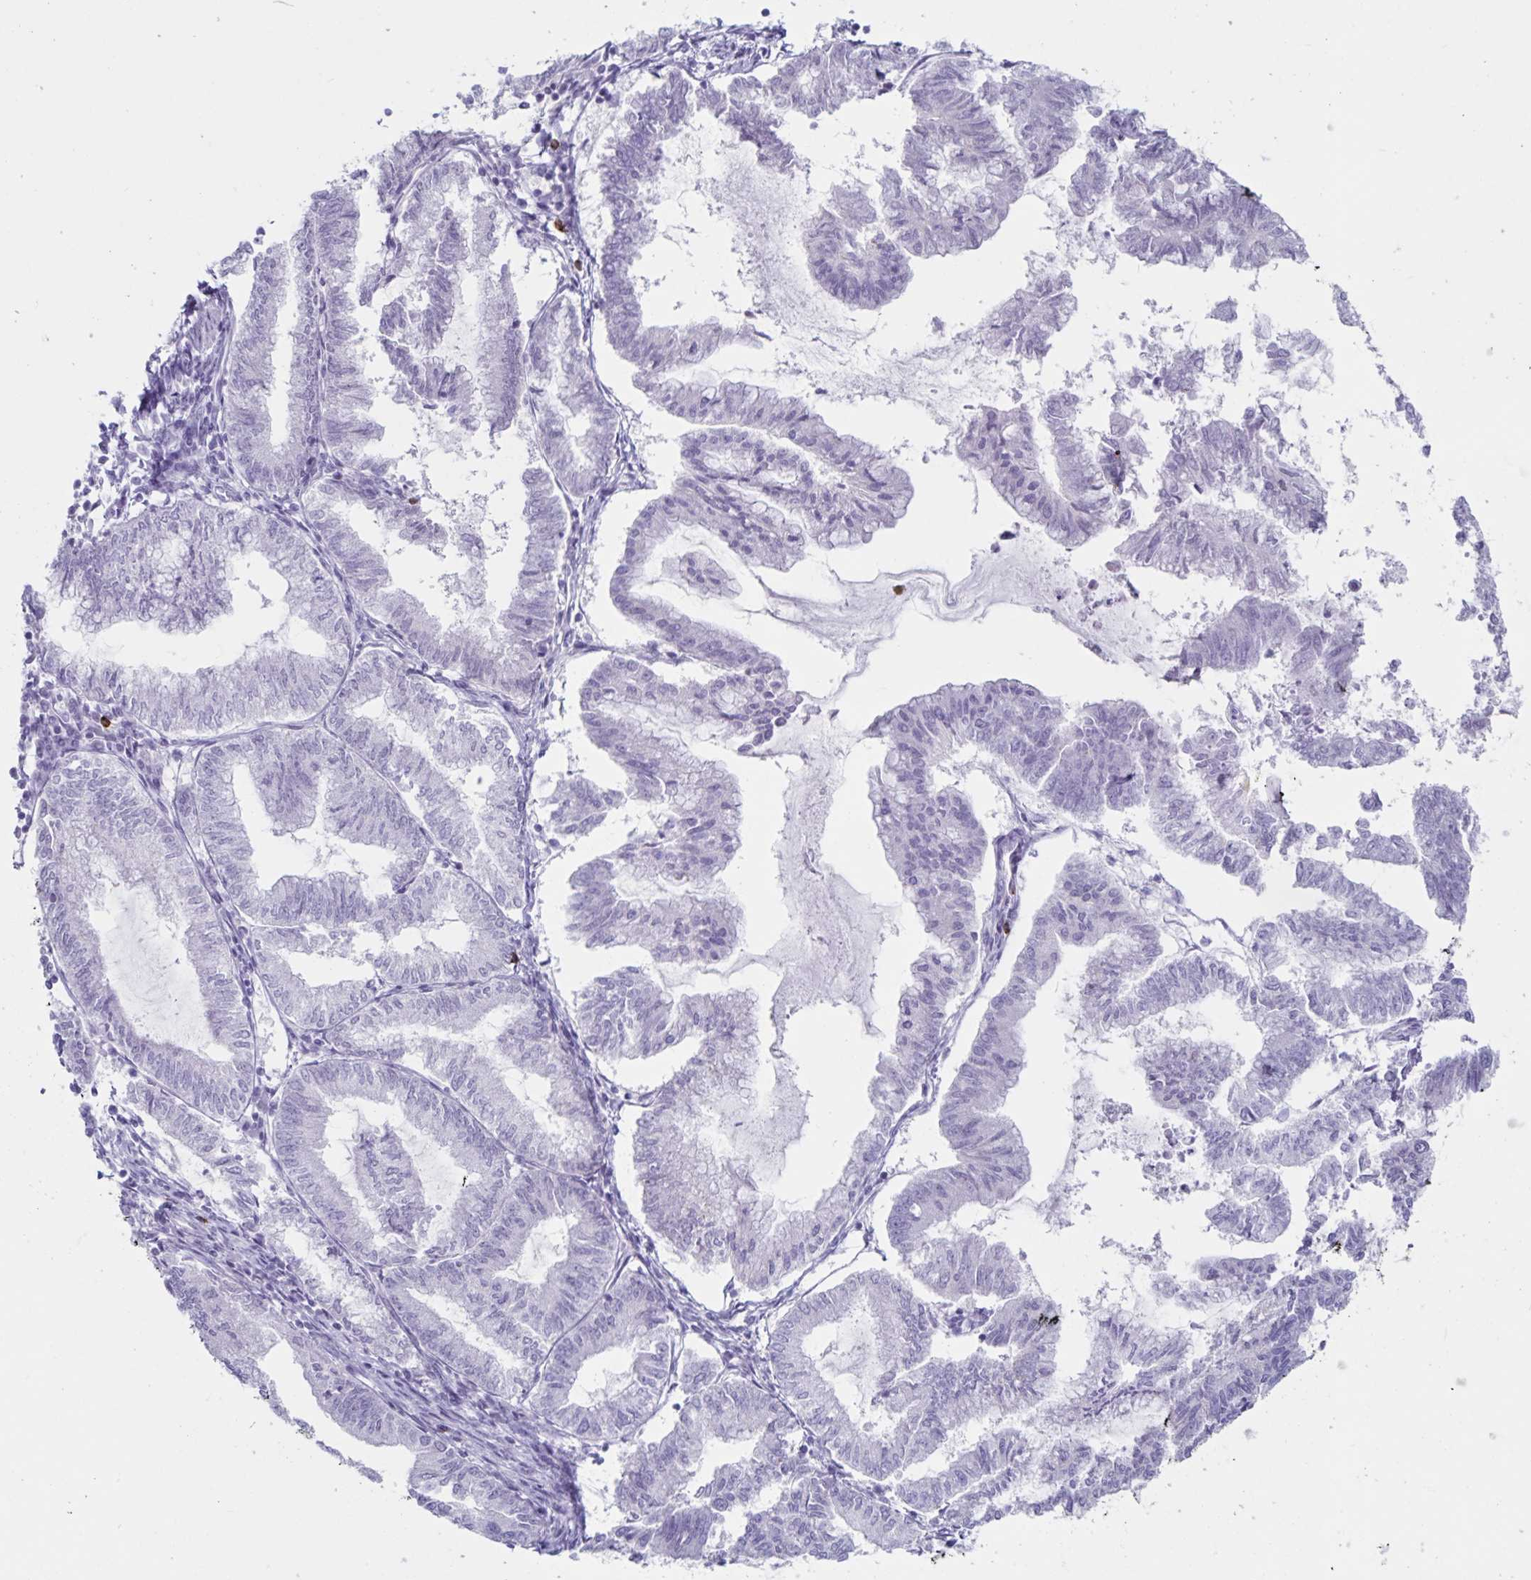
{"staining": {"intensity": "negative", "quantity": "none", "location": "none"}, "tissue": "endometrial cancer", "cell_type": "Tumor cells", "image_type": "cancer", "snomed": [{"axis": "morphology", "description": "Adenocarcinoma, NOS"}, {"axis": "topography", "description": "Endometrium"}], "caption": "Protein analysis of endometrial cancer (adenocarcinoma) shows no significant staining in tumor cells. (DAB immunohistochemistry visualized using brightfield microscopy, high magnification).", "gene": "GNLY", "patient": {"sex": "female", "age": 79}}